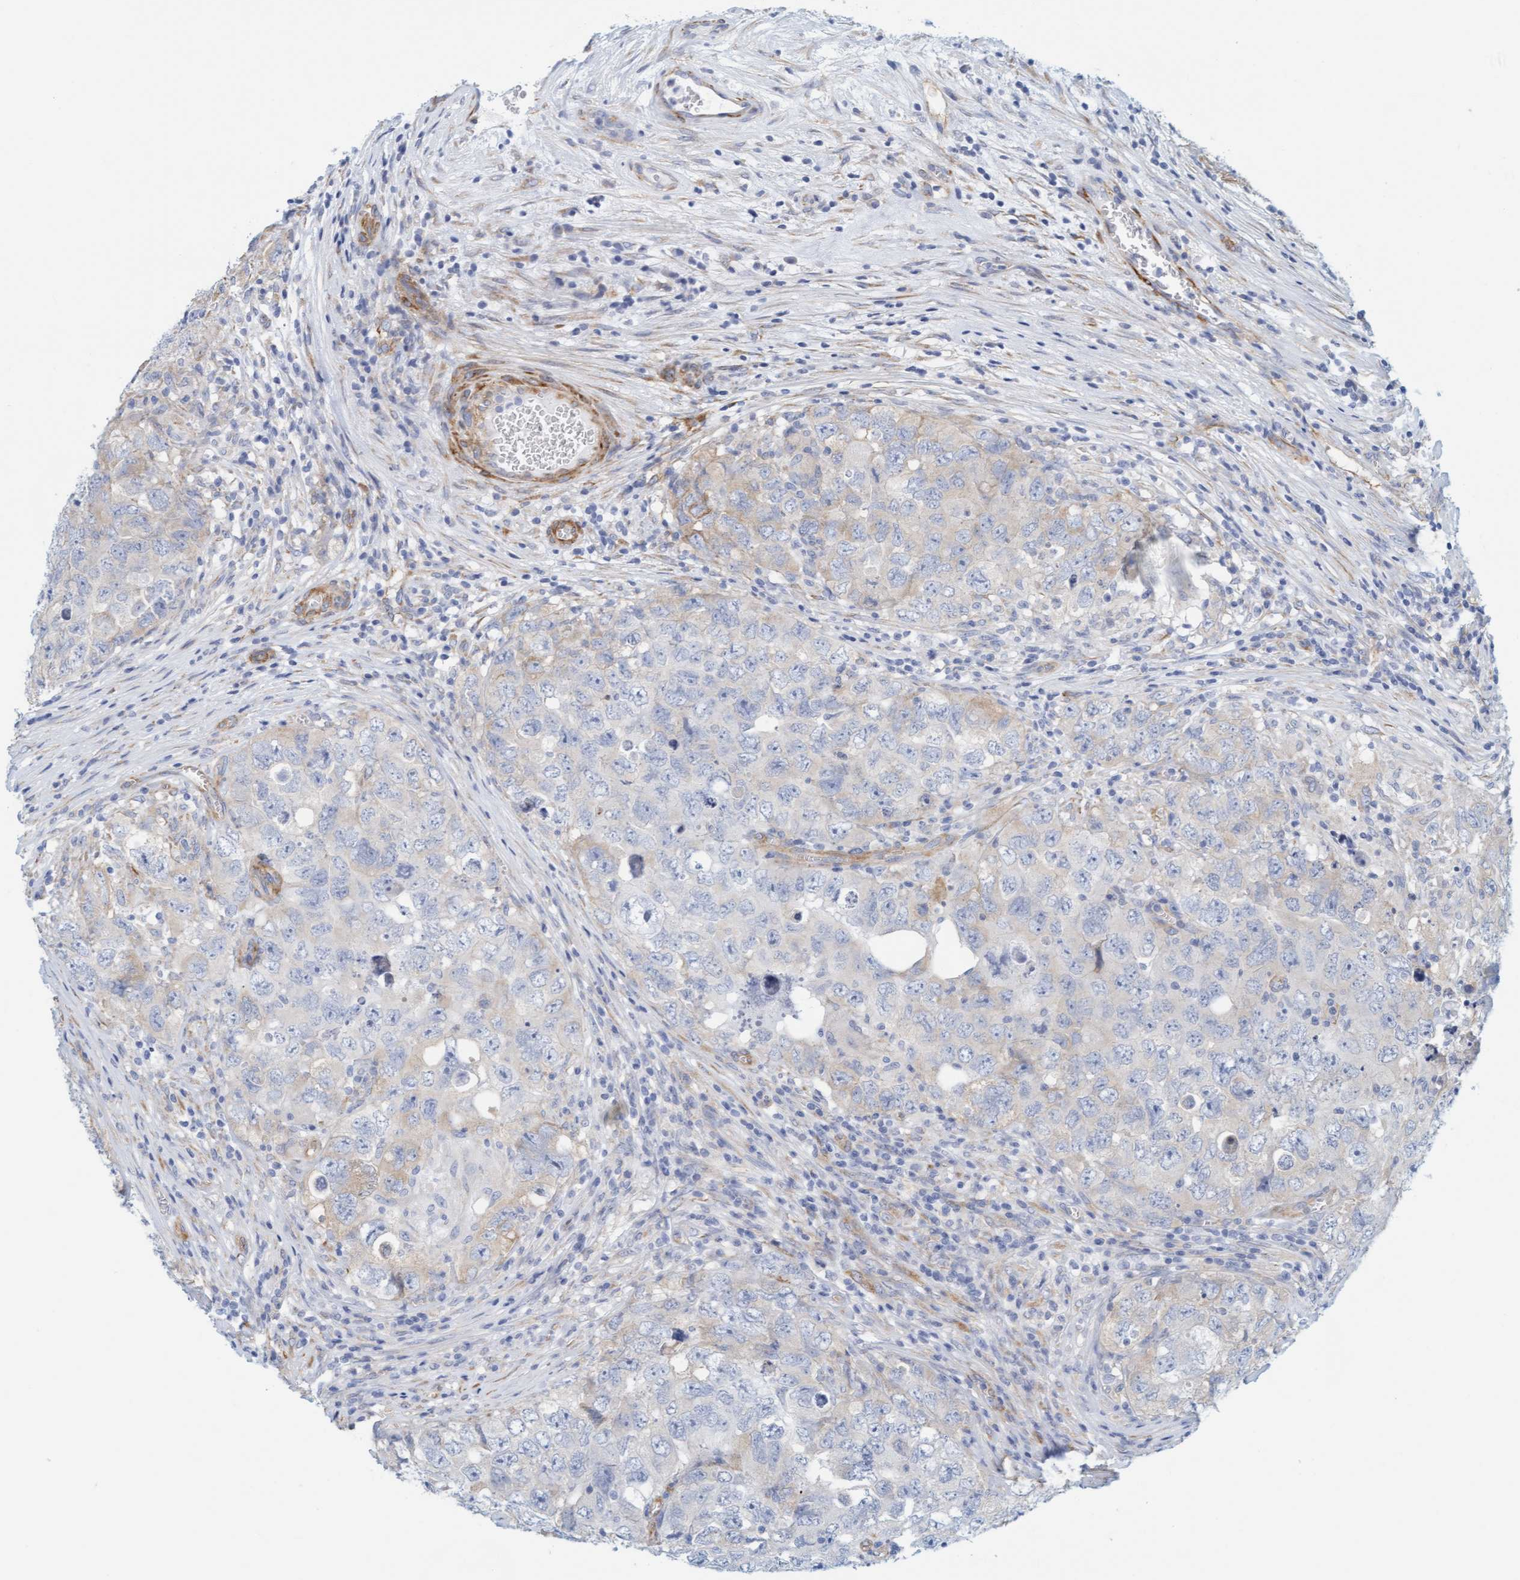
{"staining": {"intensity": "weak", "quantity": "<25%", "location": "cytoplasmic/membranous"}, "tissue": "testis cancer", "cell_type": "Tumor cells", "image_type": "cancer", "snomed": [{"axis": "morphology", "description": "Seminoma, NOS"}, {"axis": "morphology", "description": "Carcinoma, Embryonal, NOS"}, {"axis": "topography", "description": "Testis"}], "caption": "Protein analysis of testis cancer shows no significant positivity in tumor cells. (DAB immunohistochemistry with hematoxylin counter stain).", "gene": "MAP1B", "patient": {"sex": "male", "age": 43}}